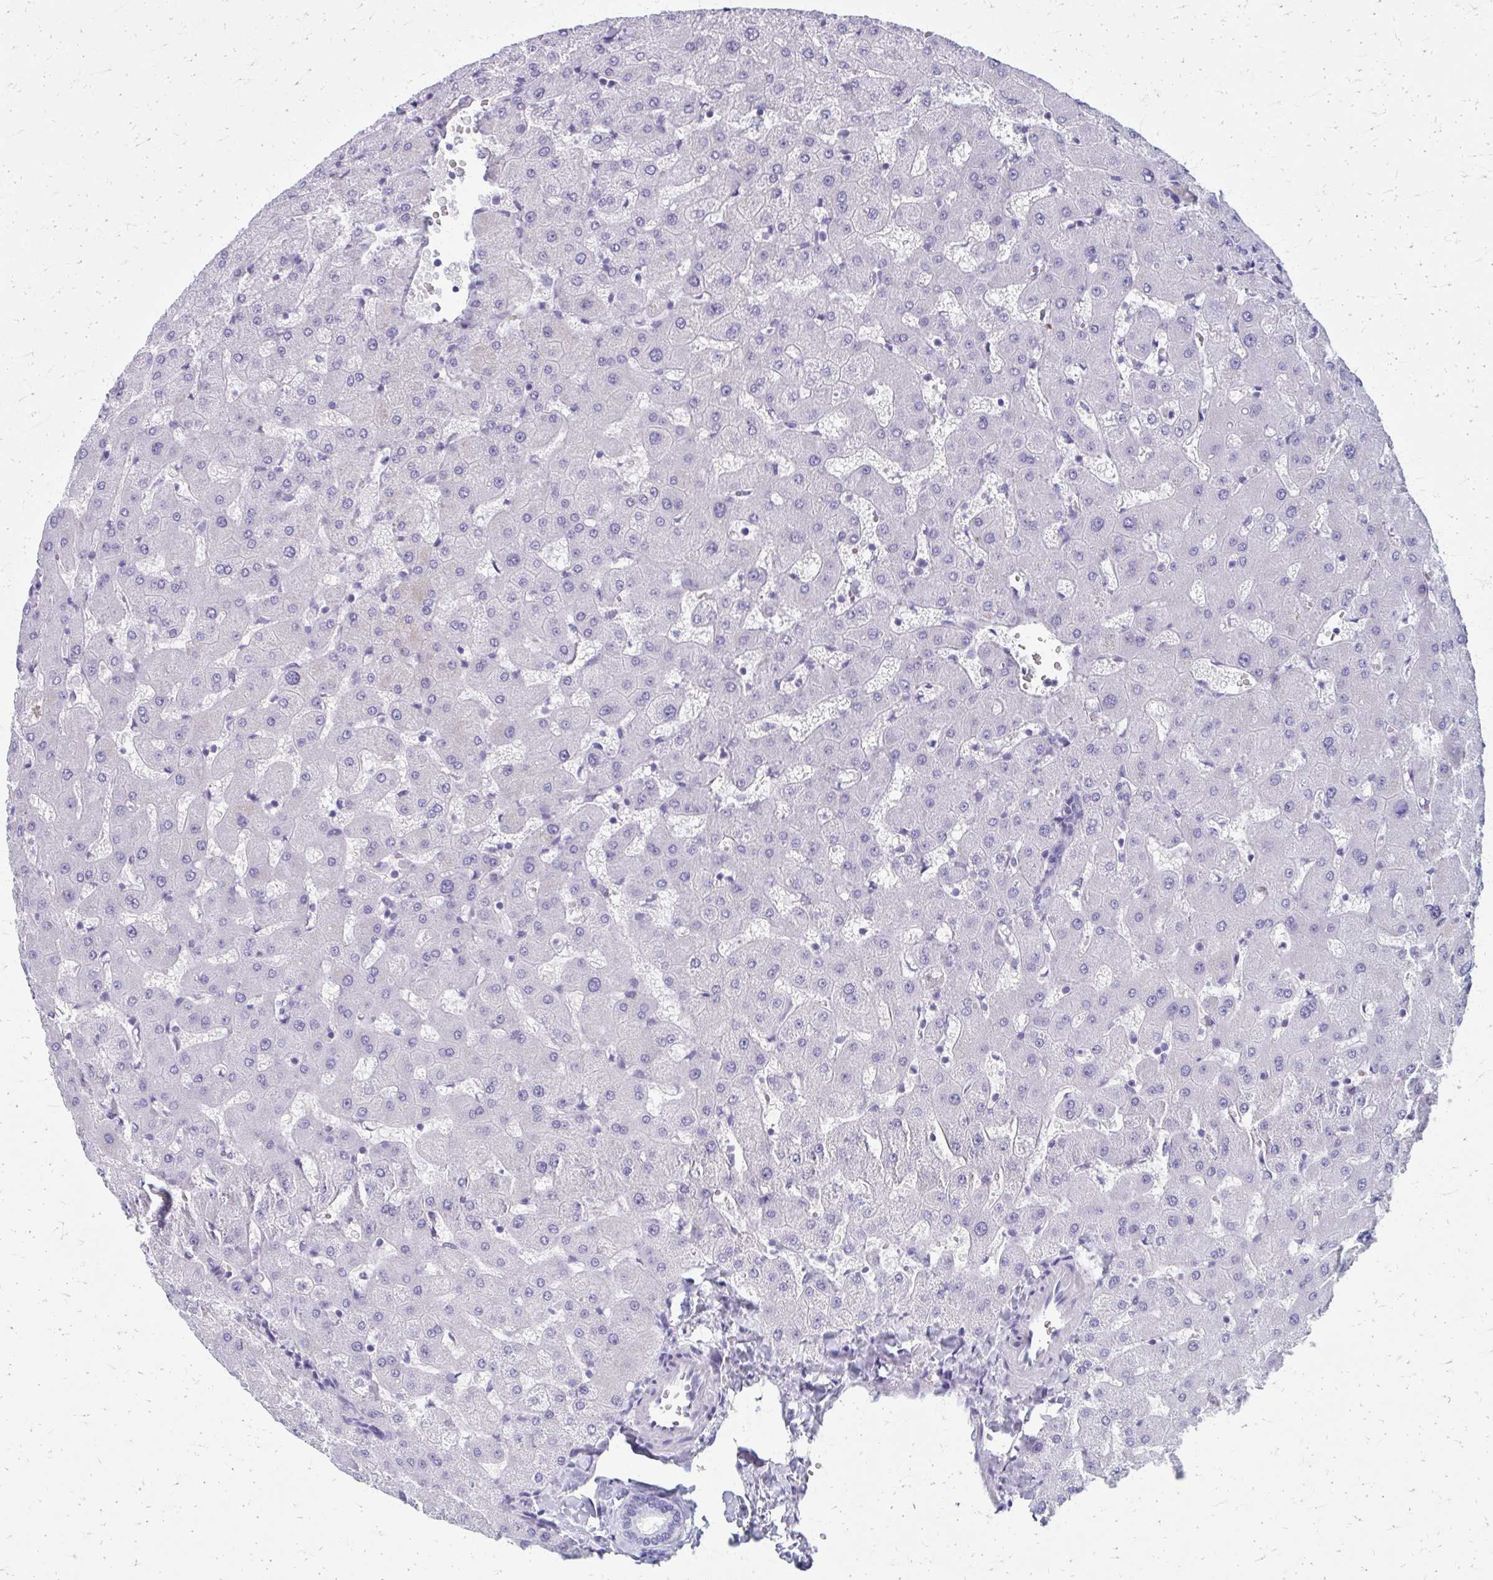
{"staining": {"intensity": "negative", "quantity": "none", "location": "none"}, "tissue": "liver", "cell_type": "Cholangiocytes", "image_type": "normal", "snomed": [{"axis": "morphology", "description": "Normal tissue, NOS"}, {"axis": "topography", "description": "Liver"}], "caption": "The immunohistochemistry photomicrograph has no significant positivity in cholangiocytes of liver.", "gene": "MPLKIP", "patient": {"sex": "female", "age": 63}}